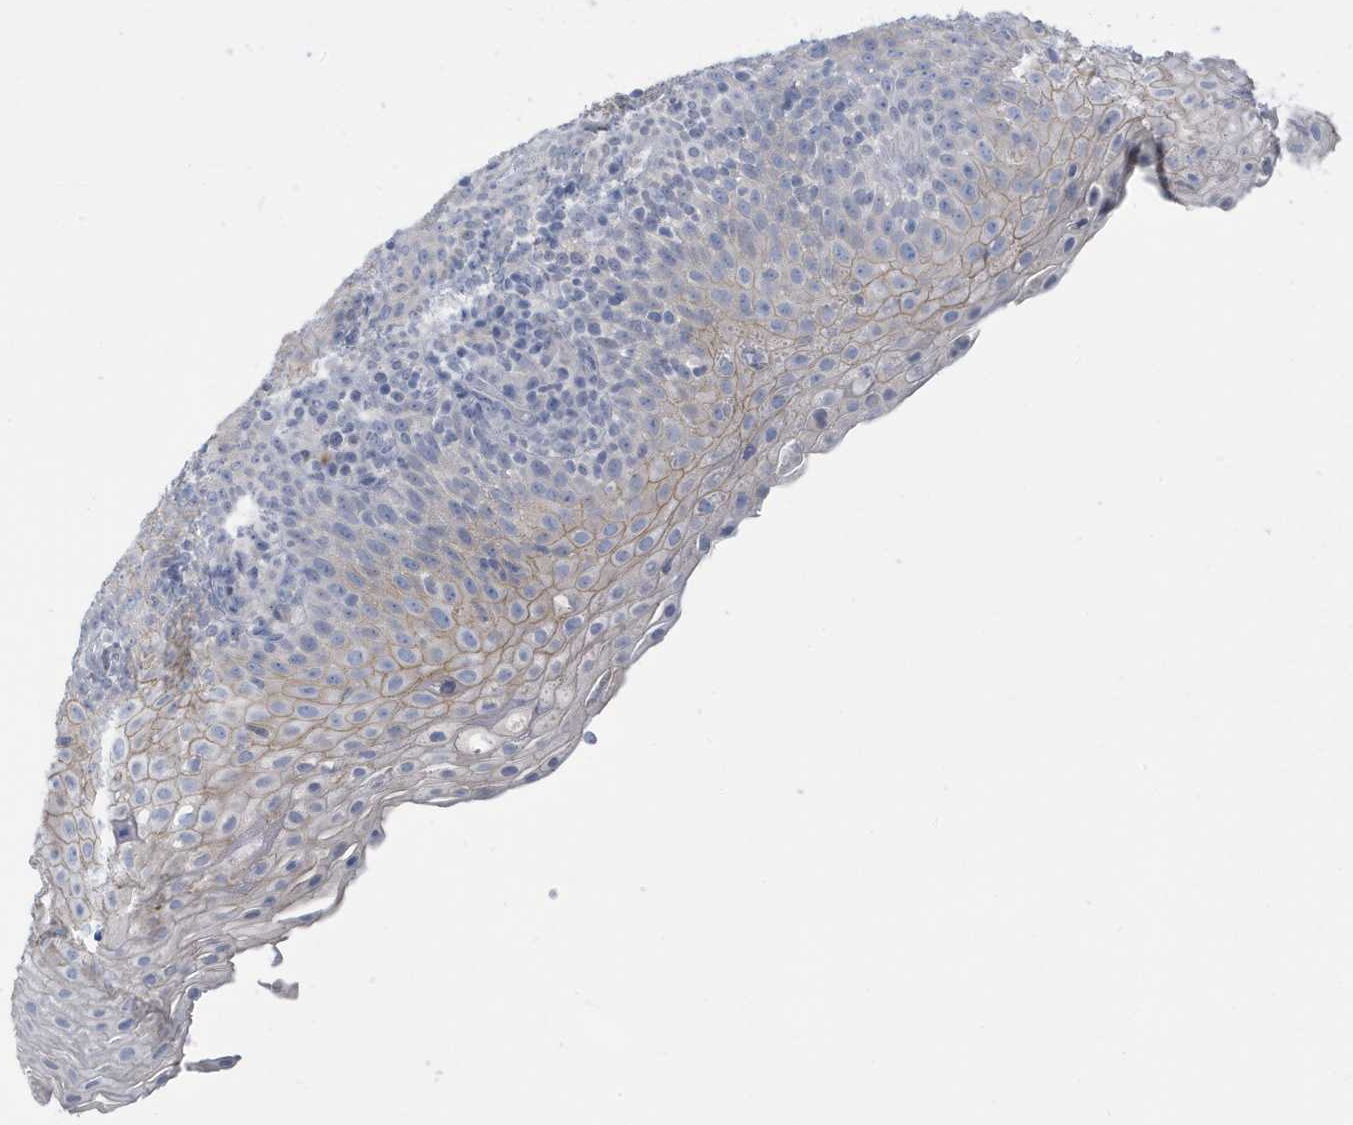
{"staining": {"intensity": "negative", "quantity": "none", "location": "none"}, "tissue": "tonsil", "cell_type": "Germinal center cells", "image_type": "normal", "snomed": [{"axis": "morphology", "description": "Normal tissue, NOS"}, {"axis": "topography", "description": "Tonsil"}], "caption": "This is an immunohistochemistry (IHC) image of unremarkable human tonsil. There is no positivity in germinal center cells.", "gene": "PERM1", "patient": {"sex": "female", "age": 19}}